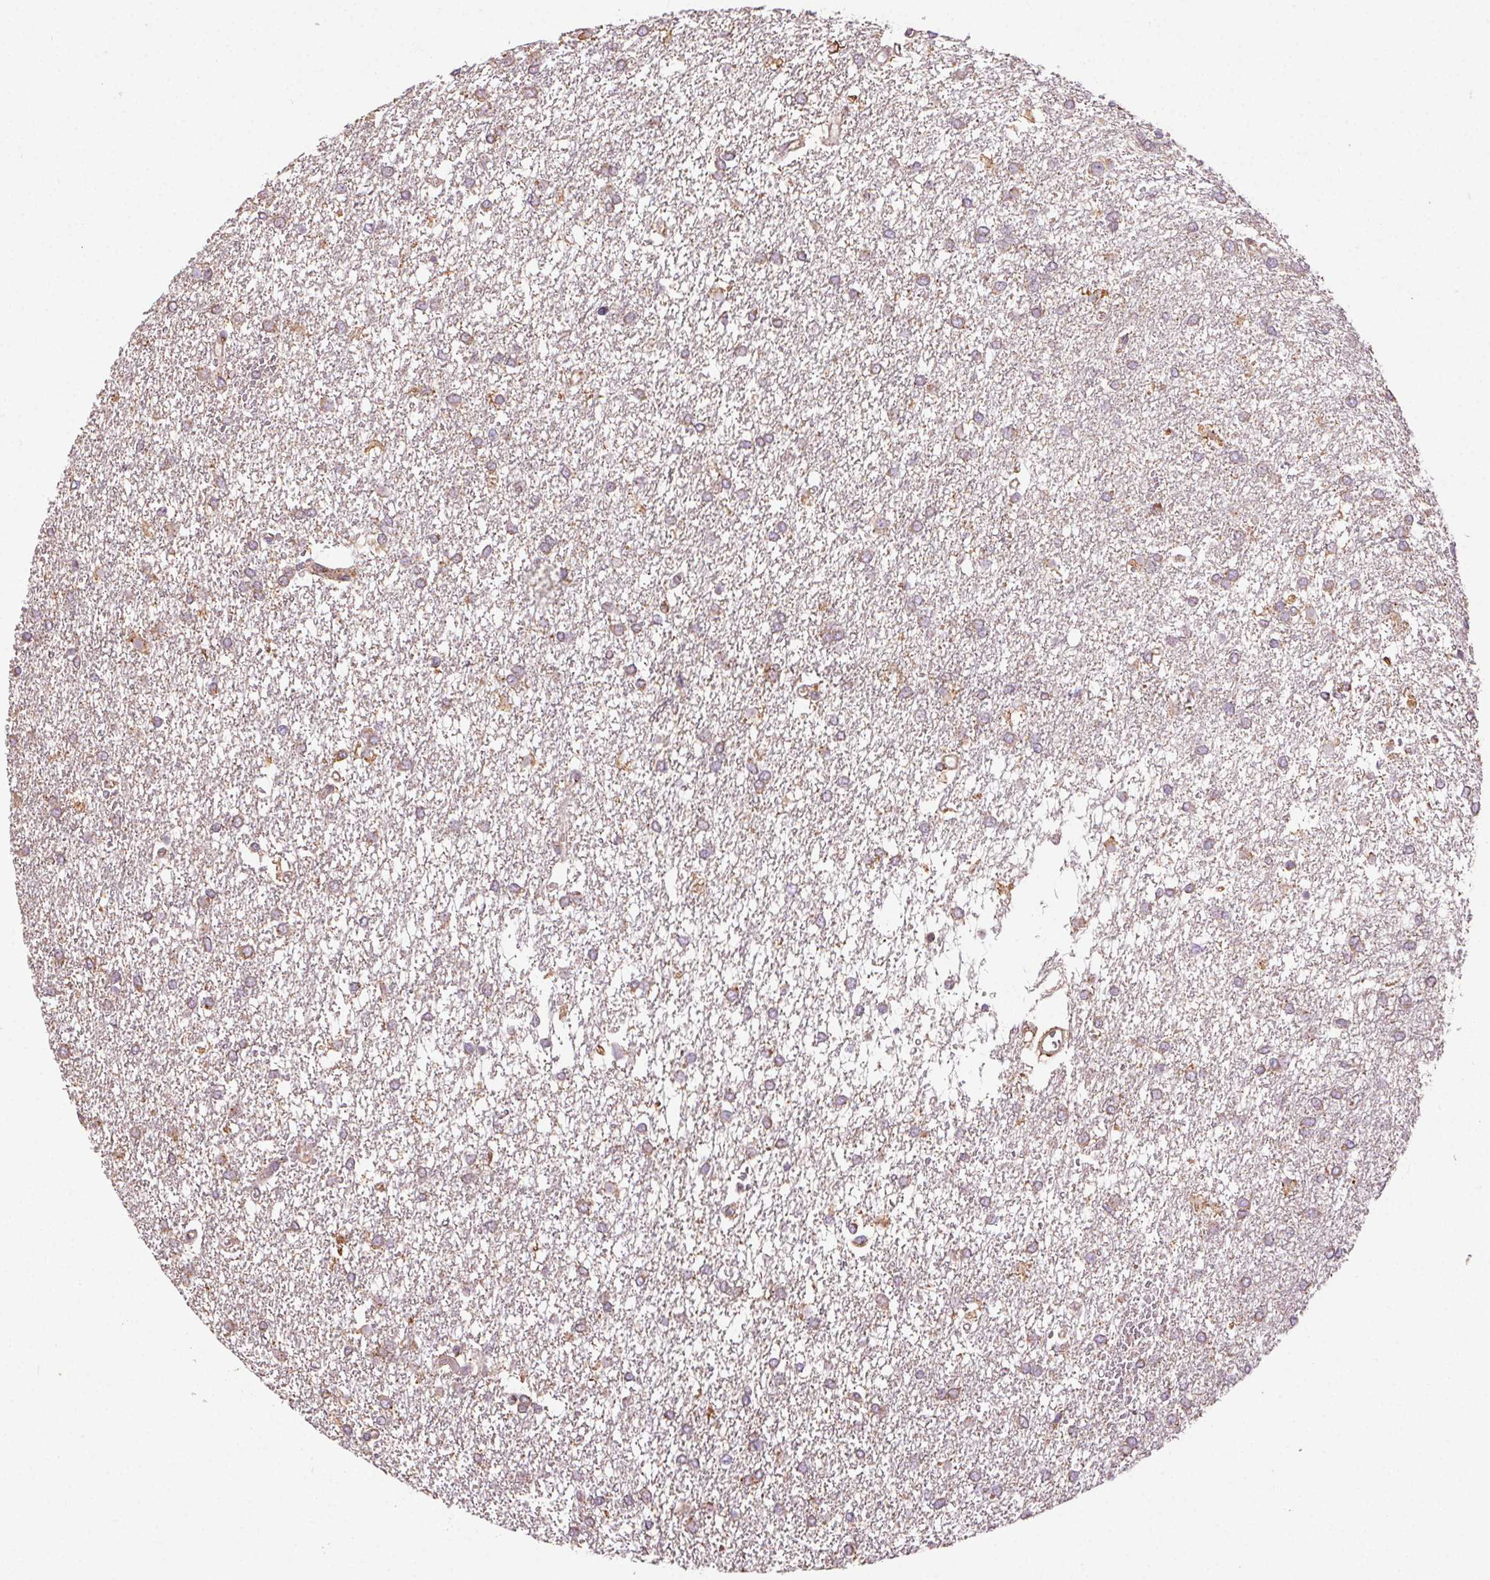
{"staining": {"intensity": "weak", "quantity": "25%-75%", "location": "cytoplasmic/membranous"}, "tissue": "glioma", "cell_type": "Tumor cells", "image_type": "cancer", "snomed": [{"axis": "morphology", "description": "Glioma, malignant, High grade"}, {"axis": "topography", "description": "Brain"}], "caption": "High-power microscopy captured an IHC micrograph of glioma, revealing weak cytoplasmic/membranous expression in about 25%-75% of tumor cells.", "gene": "FNBP1L", "patient": {"sex": "female", "age": 61}}